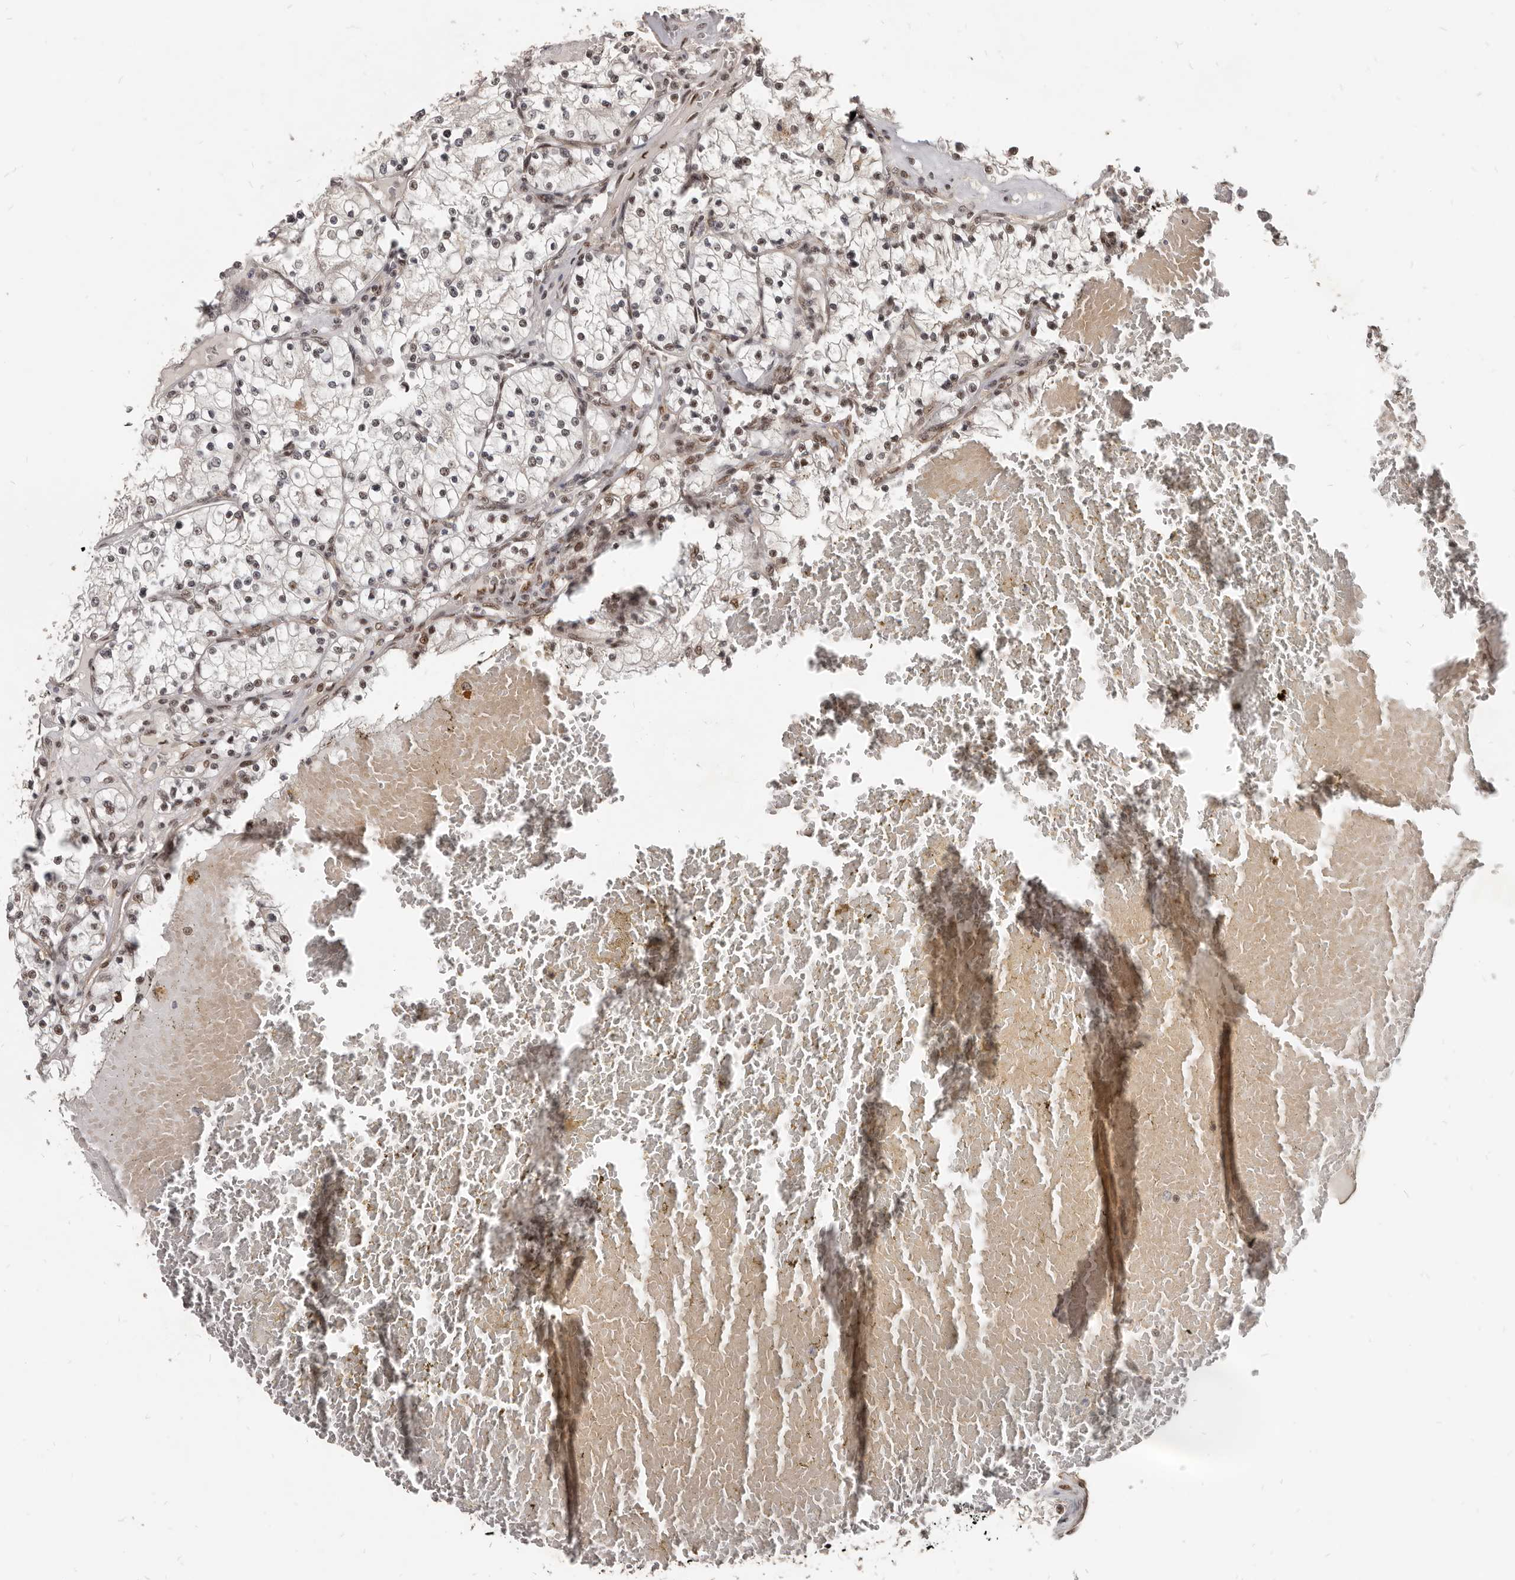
{"staining": {"intensity": "moderate", "quantity": ">75%", "location": "nuclear"}, "tissue": "renal cancer", "cell_type": "Tumor cells", "image_type": "cancer", "snomed": [{"axis": "morphology", "description": "Normal tissue, NOS"}, {"axis": "morphology", "description": "Adenocarcinoma, NOS"}, {"axis": "topography", "description": "Kidney"}], "caption": "High-magnification brightfield microscopy of renal adenocarcinoma stained with DAB (3,3'-diaminobenzidine) (brown) and counterstained with hematoxylin (blue). tumor cells exhibit moderate nuclear staining is present in about>75% of cells.", "gene": "ATF5", "patient": {"sex": "male", "age": 68}}